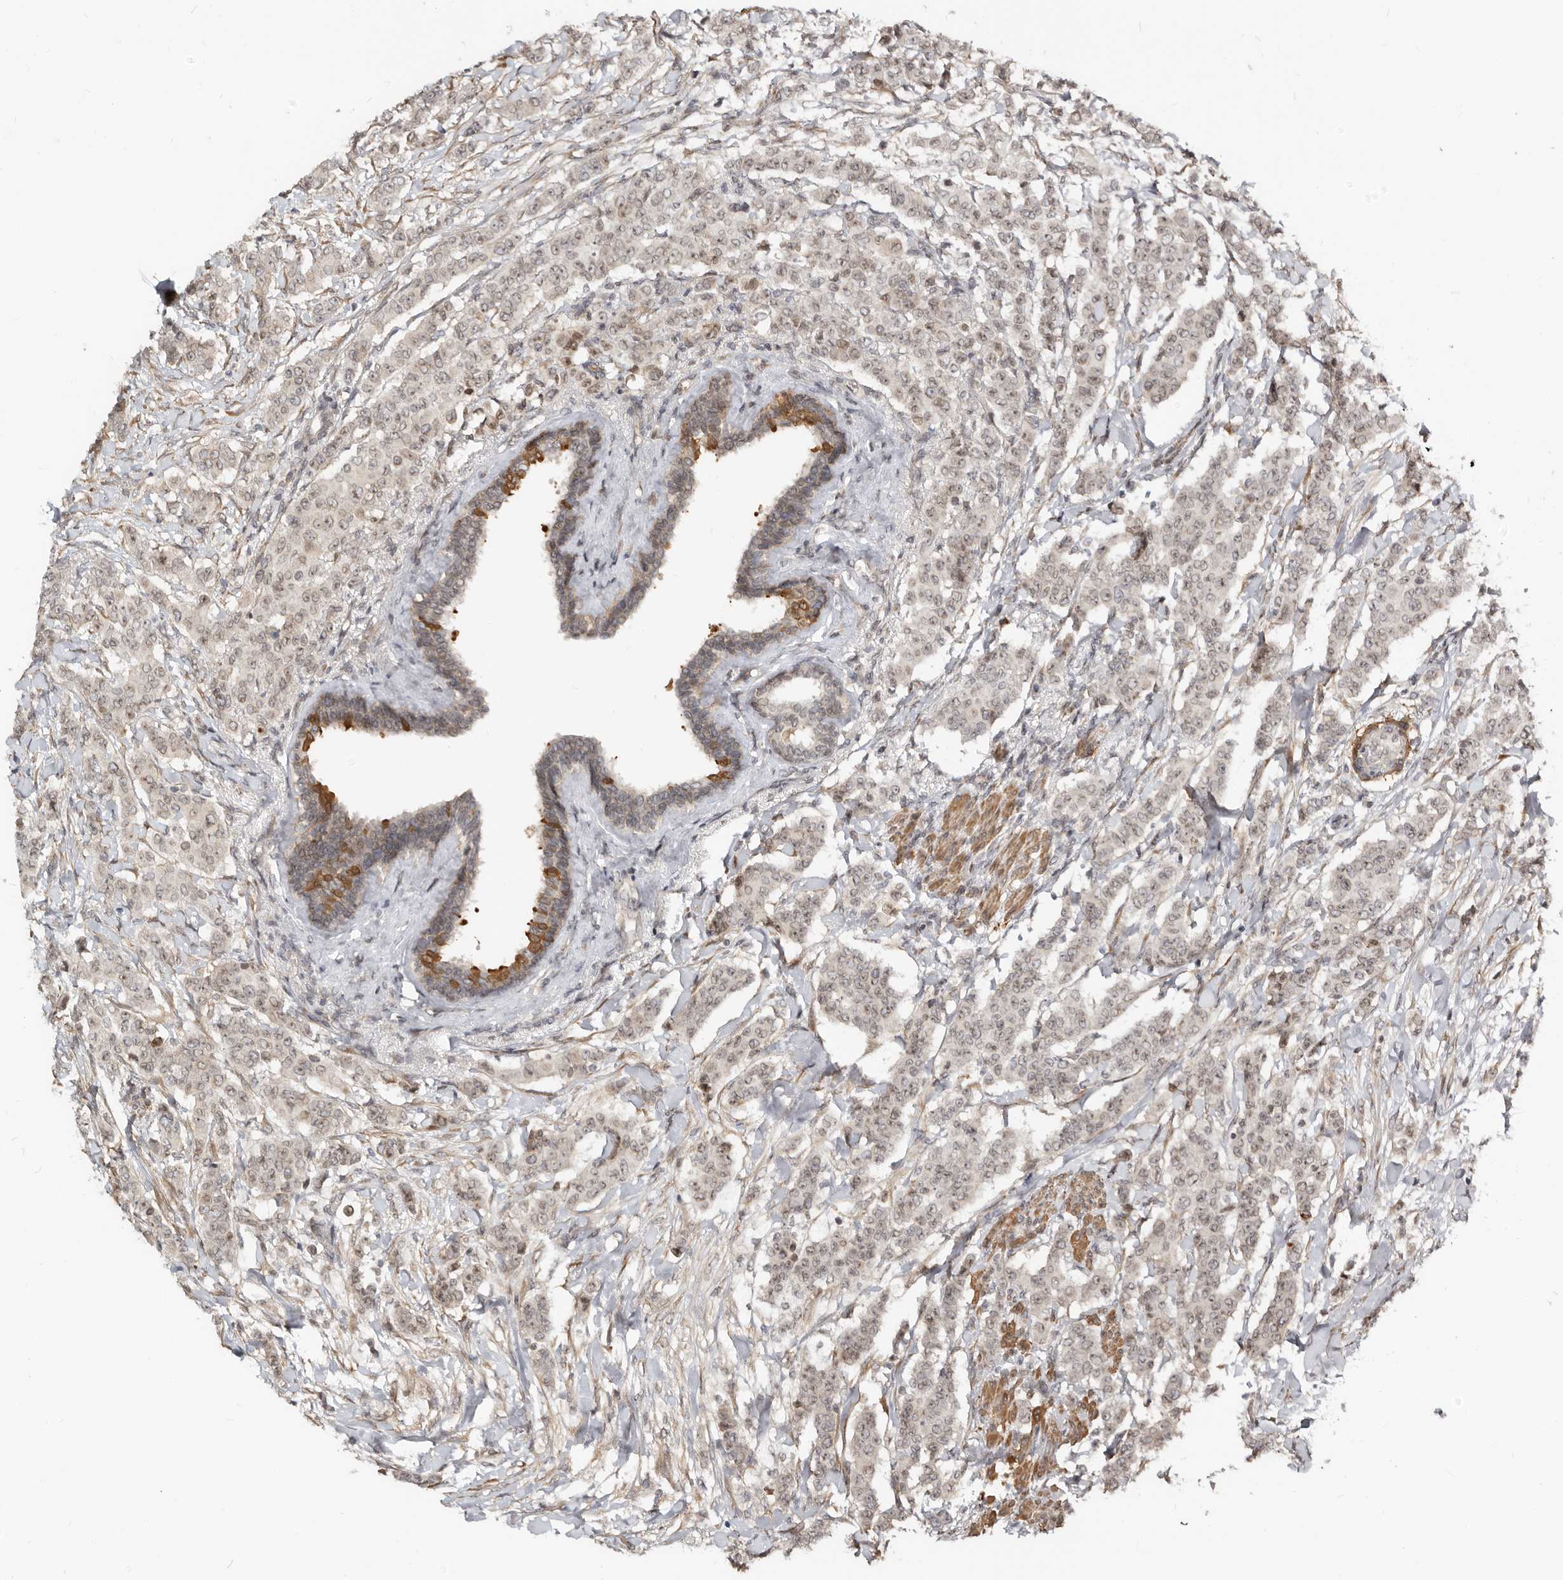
{"staining": {"intensity": "weak", "quantity": "25%-75%", "location": "cytoplasmic/membranous,nuclear"}, "tissue": "breast cancer", "cell_type": "Tumor cells", "image_type": "cancer", "snomed": [{"axis": "morphology", "description": "Duct carcinoma"}, {"axis": "topography", "description": "Breast"}], "caption": "Protein positivity by immunohistochemistry (IHC) exhibits weak cytoplasmic/membranous and nuclear positivity in about 25%-75% of tumor cells in breast intraductal carcinoma. (DAB (3,3'-diaminobenzidine) IHC with brightfield microscopy, high magnification).", "gene": "NUP153", "patient": {"sex": "female", "age": 40}}